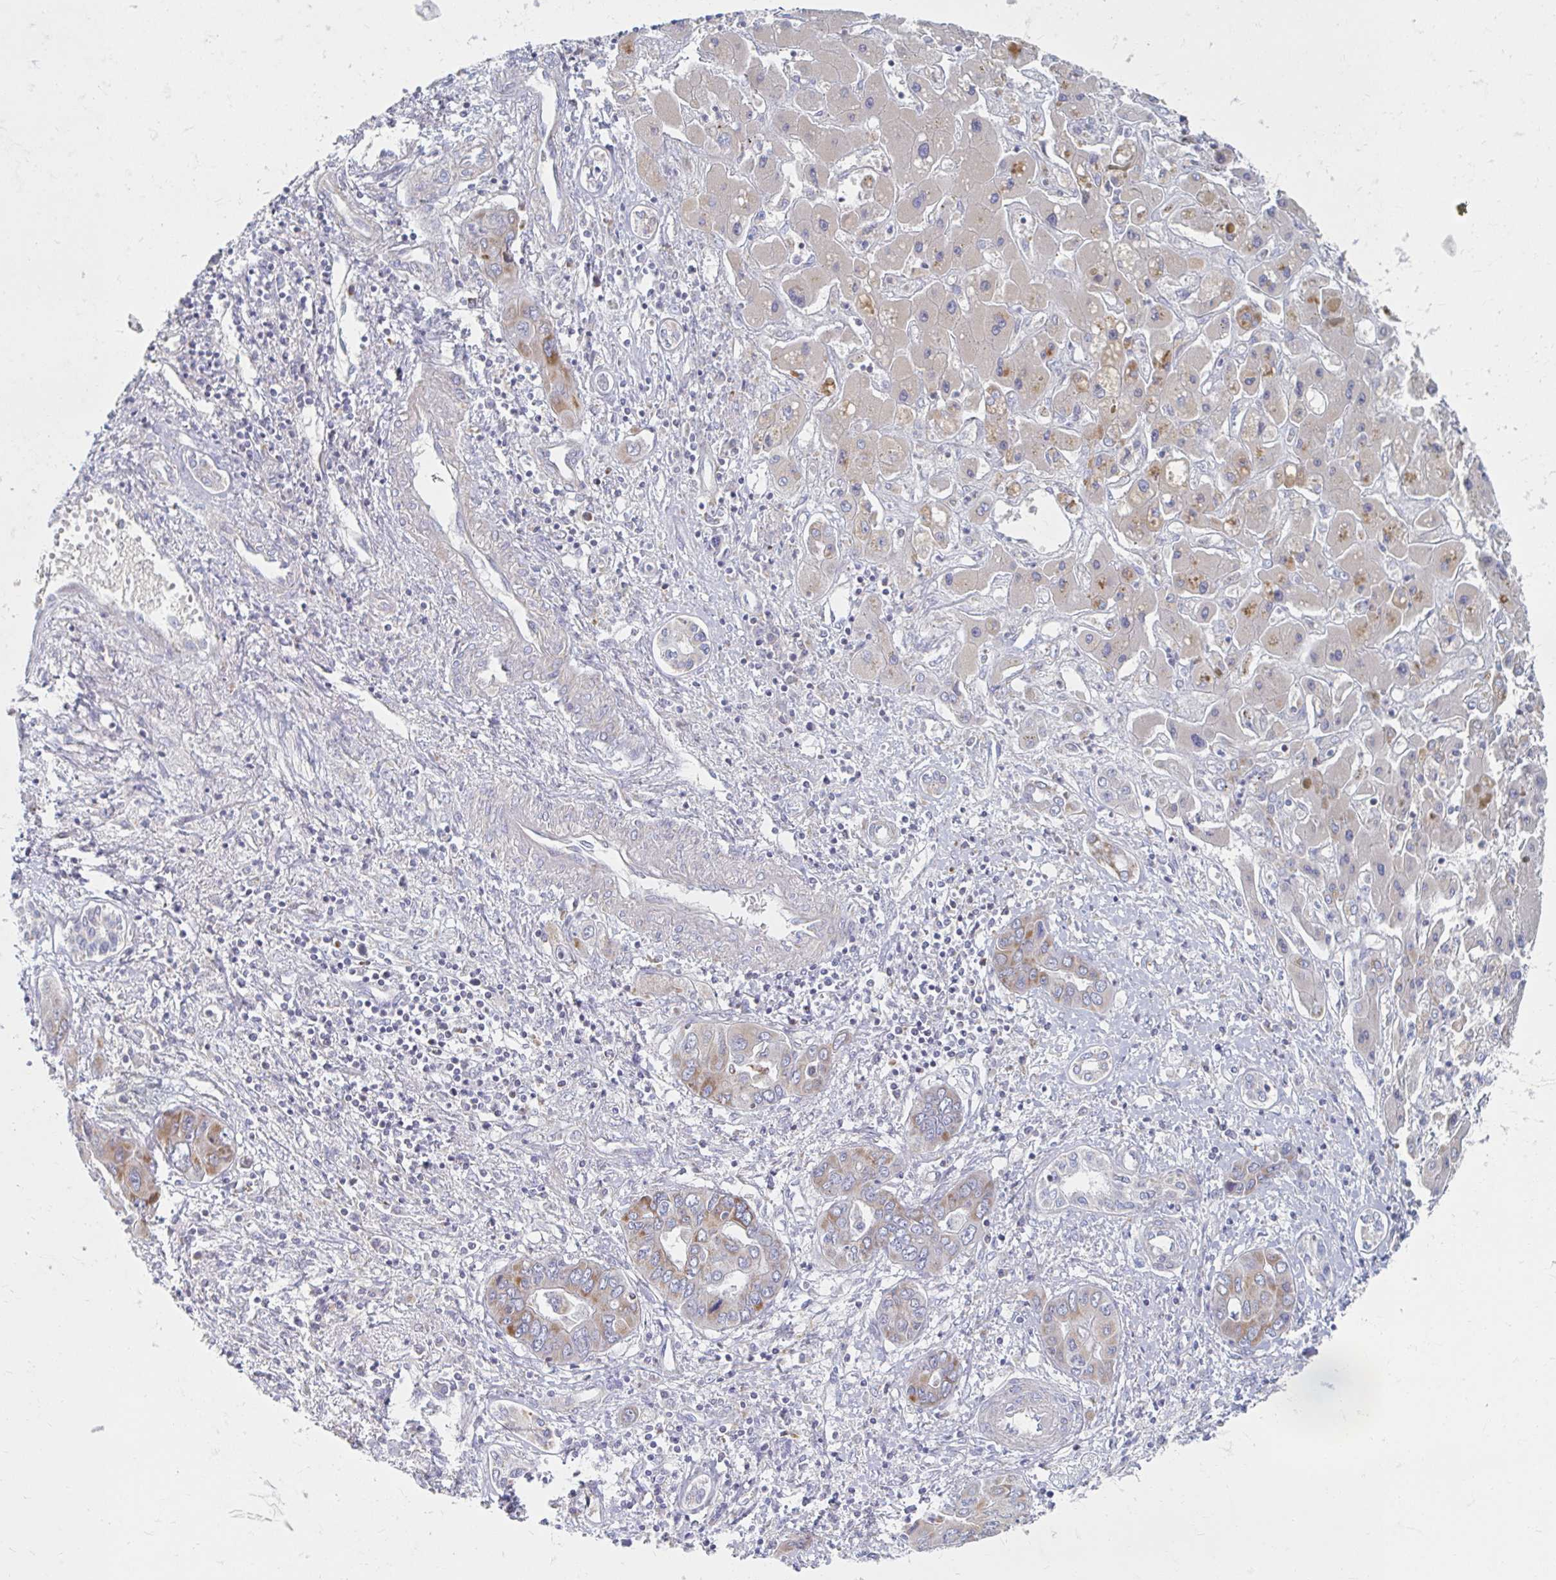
{"staining": {"intensity": "moderate", "quantity": "25%-75%", "location": "cytoplasmic/membranous"}, "tissue": "liver cancer", "cell_type": "Tumor cells", "image_type": "cancer", "snomed": [{"axis": "morphology", "description": "Cholangiocarcinoma"}, {"axis": "topography", "description": "Liver"}], "caption": "Brown immunohistochemical staining in liver cholangiocarcinoma exhibits moderate cytoplasmic/membranous expression in about 25%-75% of tumor cells. (DAB (3,3'-diaminobenzidine) IHC with brightfield microscopy, high magnification).", "gene": "MAVS", "patient": {"sex": "male", "age": 67}}